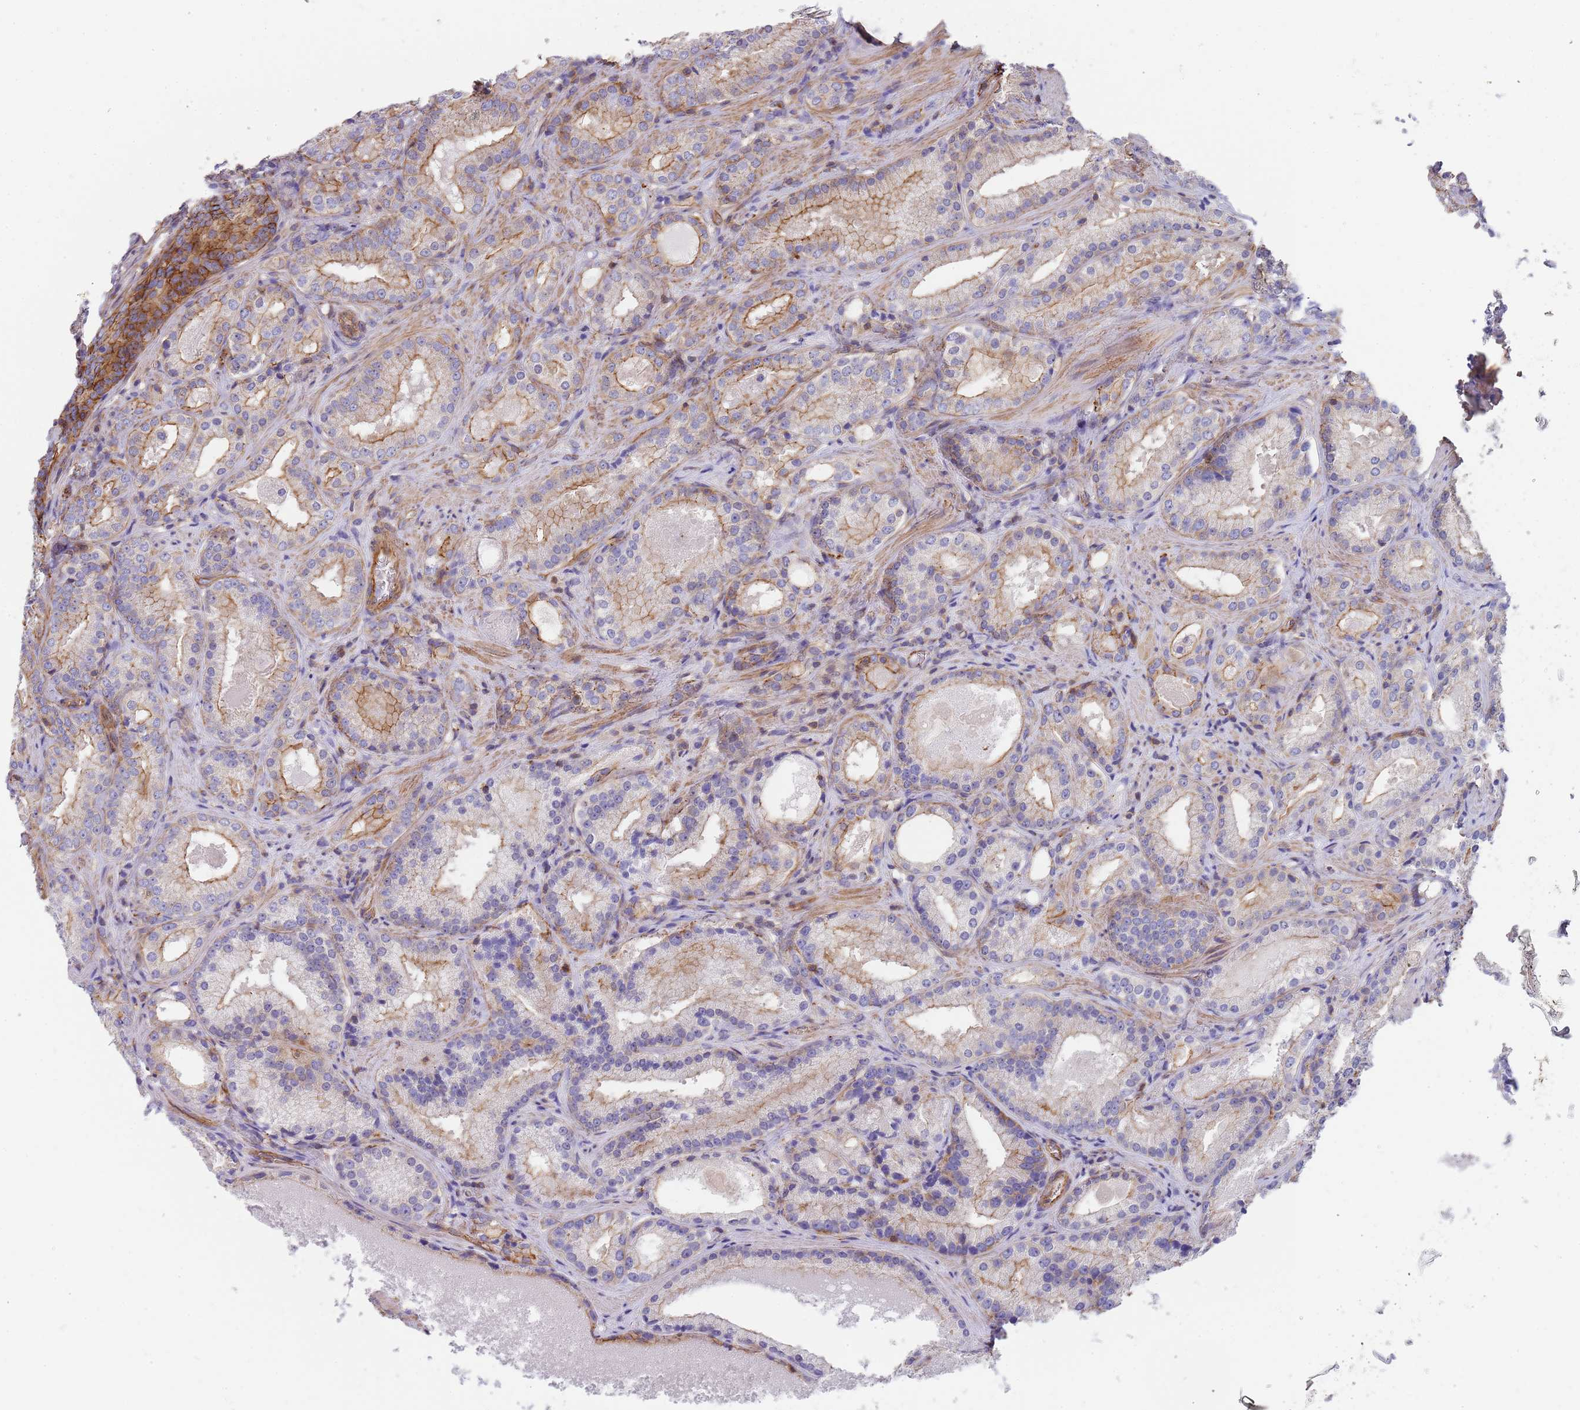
{"staining": {"intensity": "moderate", "quantity": "<25%", "location": "cytoplasmic/membranous"}, "tissue": "prostate cancer", "cell_type": "Tumor cells", "image_type": "cancer", "snomed": [{"axis": "morphology", "description": "Adenocarcinoma, Low grade"}, {"axis": "topography", "description": "Prostate"}], "caption": "Moderate cytoplasmic/membranous expression is identified in approximately <25% of tumor cells in prostate cancer (adenocarcinoma (low-grade)).", "gene": "GFRAL", "patient": {"sex": "male", "age": 57}}